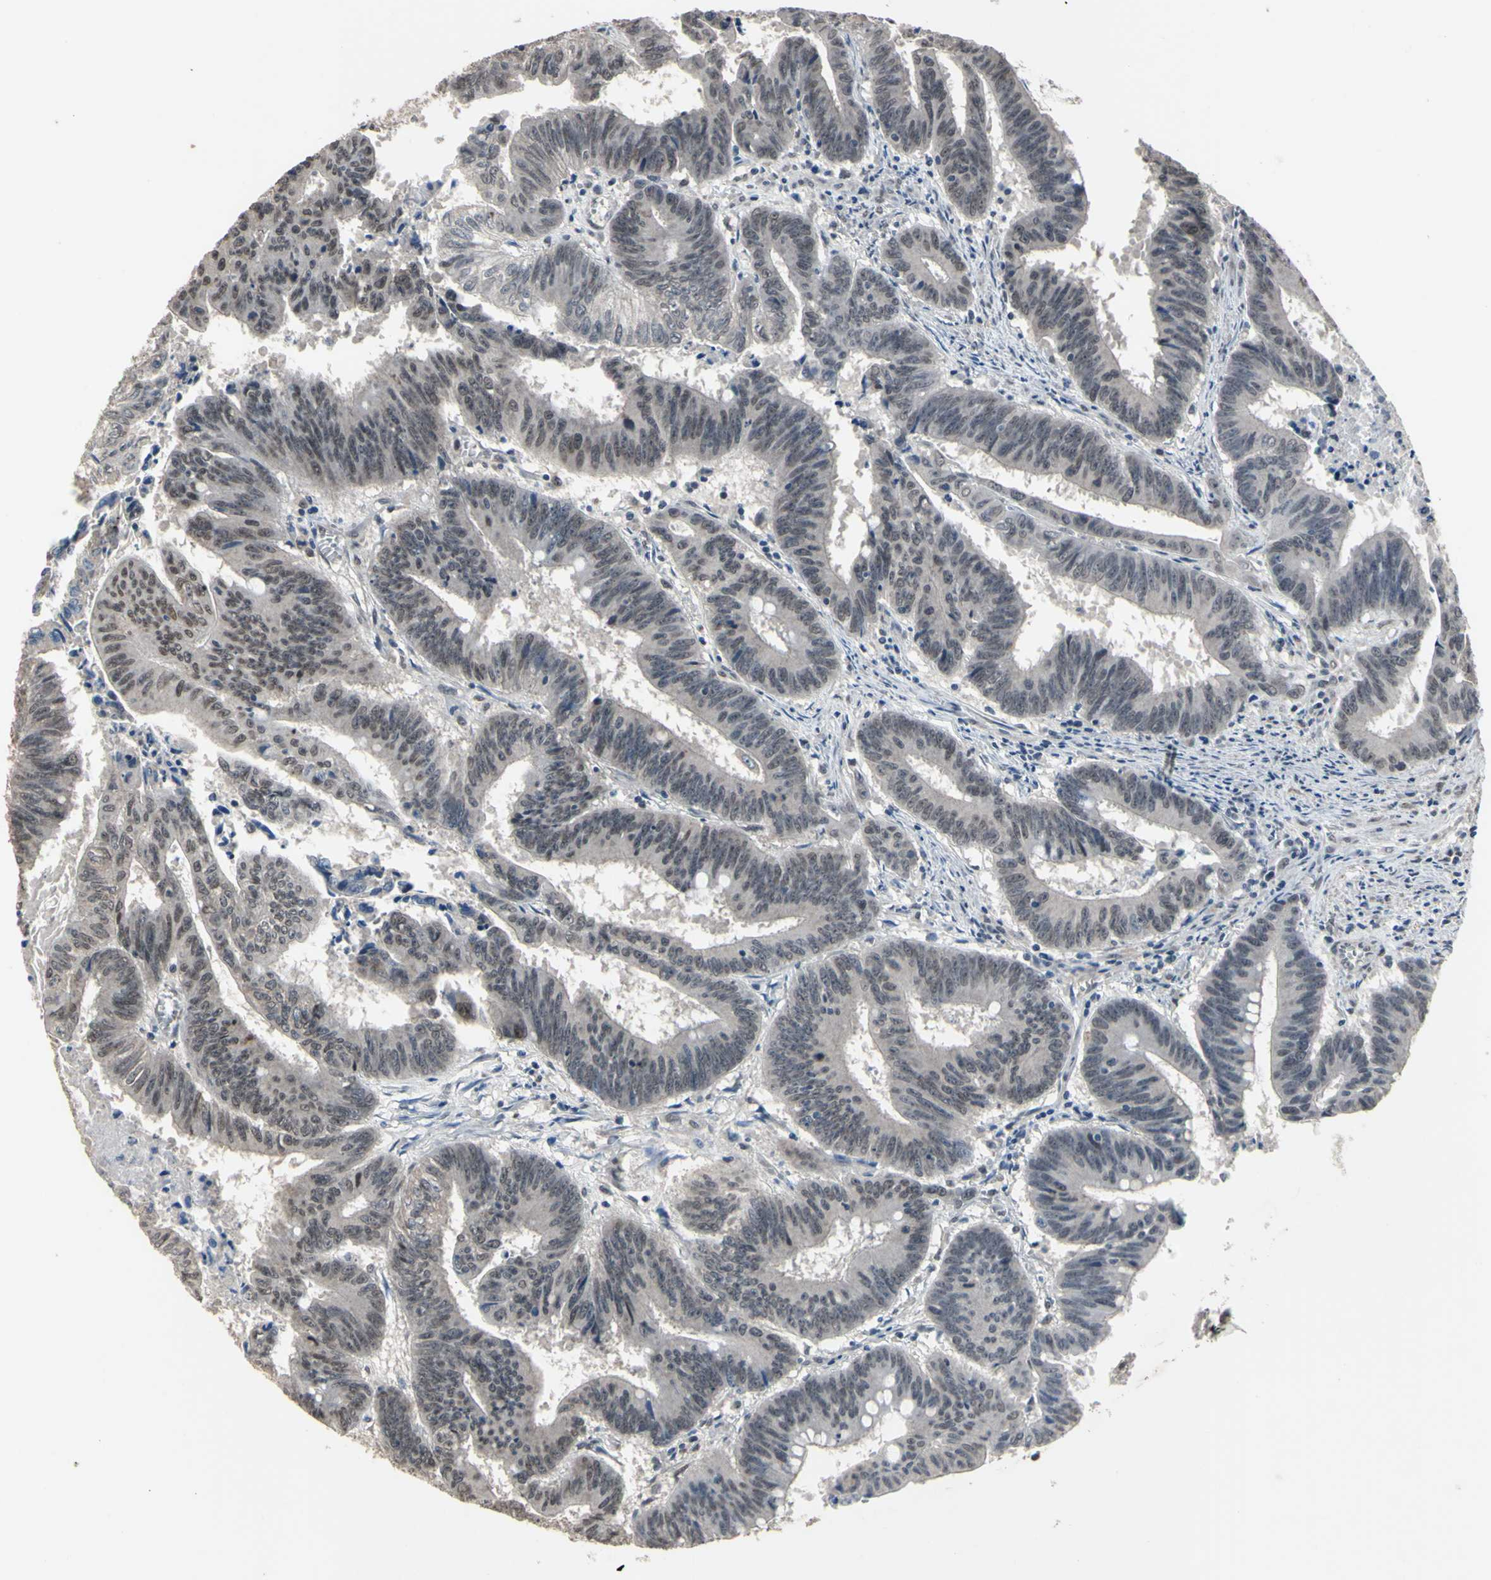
{"staining": {"intensity": "weak", "quantity": "<25%", "location": "cytoplasmic/membranous"}, "tissue": "colorectal cancer", "cell_type": "Tumor cells", "image_type": "cancer", "snomed": [{"axis": "morphology", "description": "Adenocarcinoma, NOS"}, {"axis": "topography", "description": "Colon"}], "caption": "DAB immunohistochemical staining of colorectal cancer (adenocarcinoma) exhibits no significant expression in tumor cells.", "gene": "ZNF174", "patient": {"sex": "male", "age": 45}}